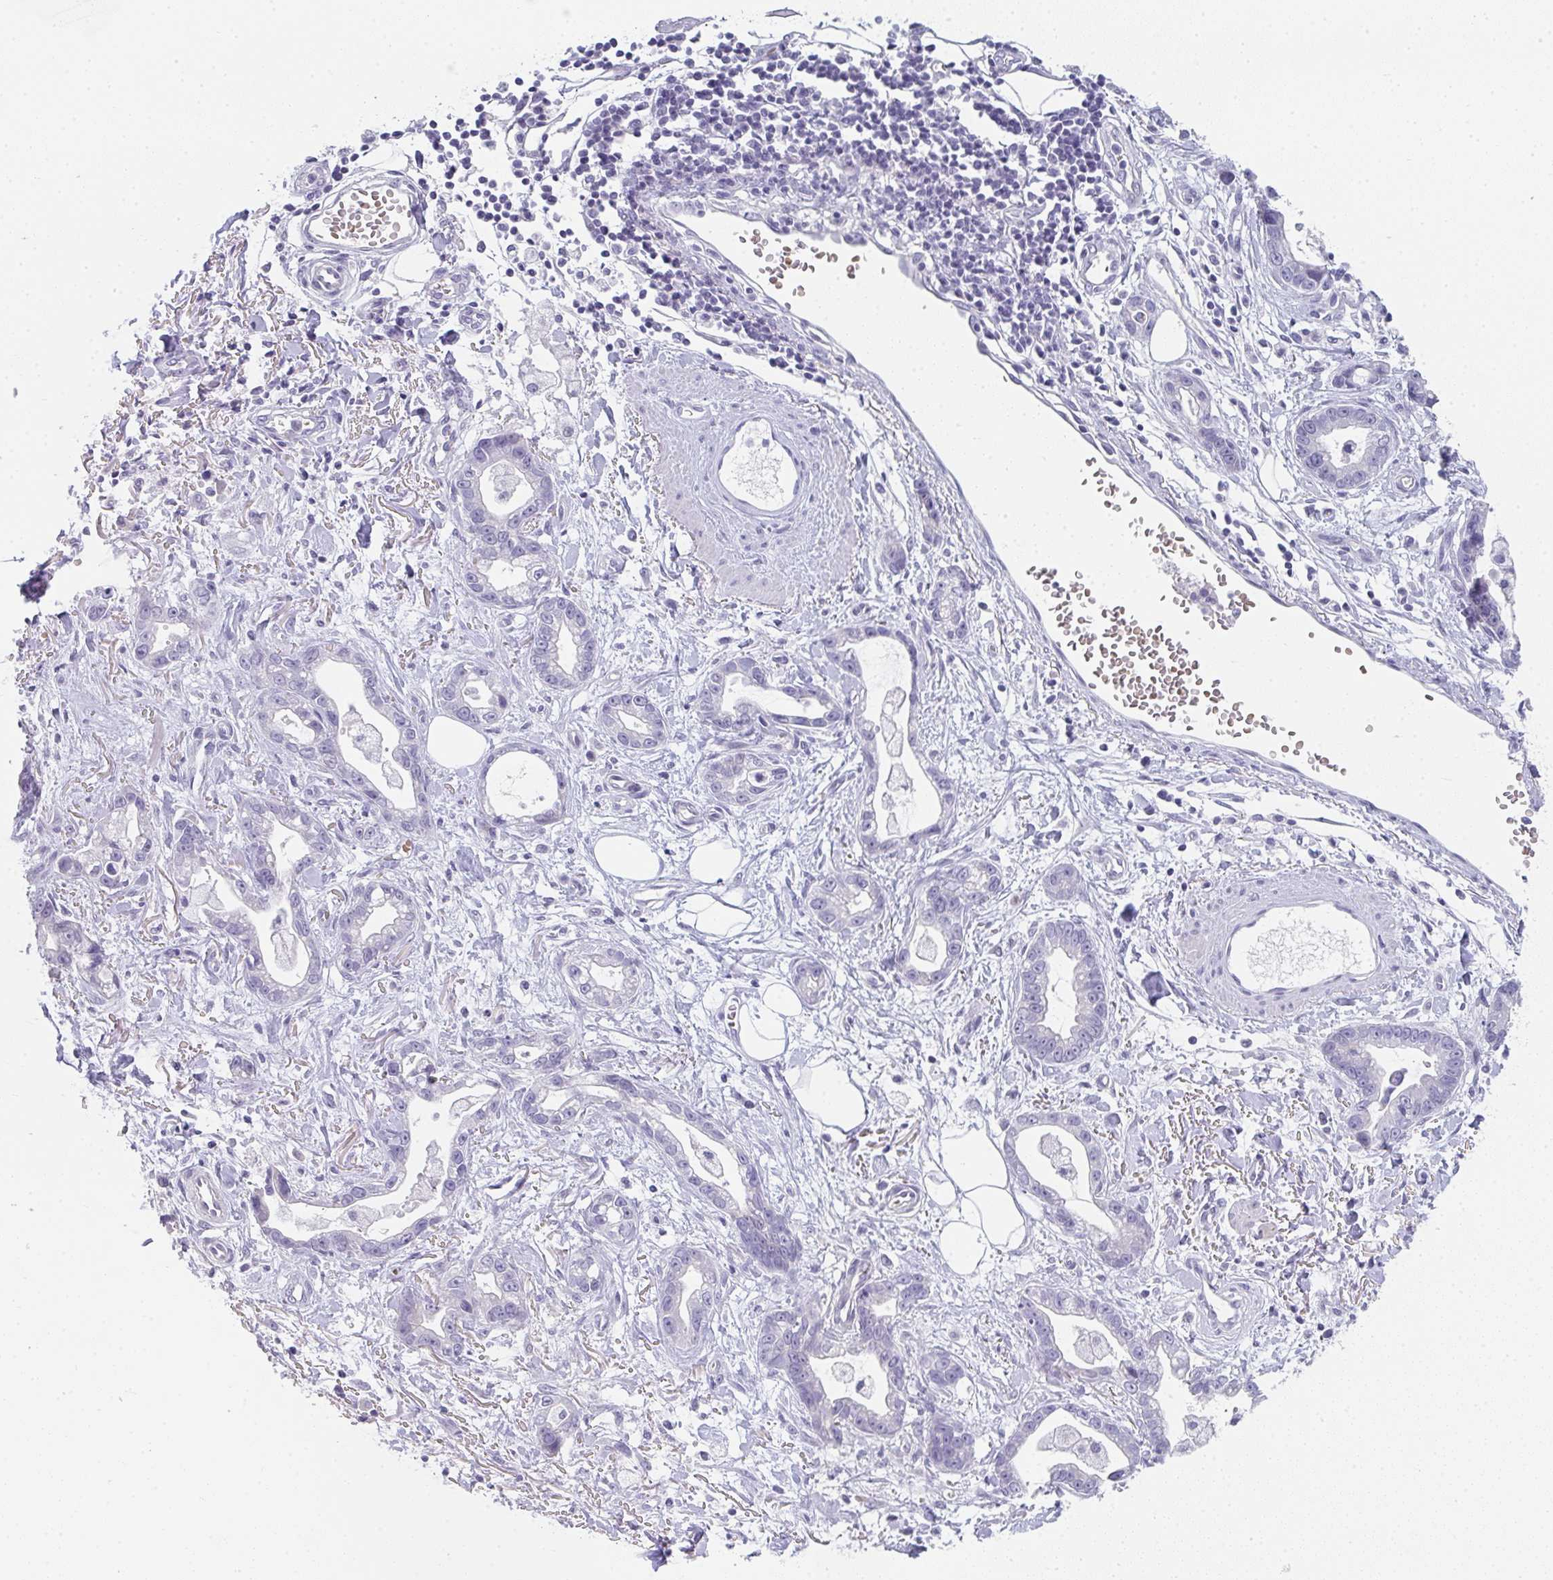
{"staining": {"intensity": "negative", "quantity": "none", "location": "none"}, "tissue": "stomach cancer", "cell_type": "Tumor cells", "image_type": "cancer", "snomed": [{"axis": "morphology", "description": "Adenocarcinoma, NOS"}, {"axis": "topography", "description": "Stomach"}], "caption": "An IHC photomicrograph of stomach adenocarcinoma is shown. There is no staining in tumor cells of stomach adenocarcinoma.", "gene": "NEU2", "patient": {"sex": "male", "age": 55}}